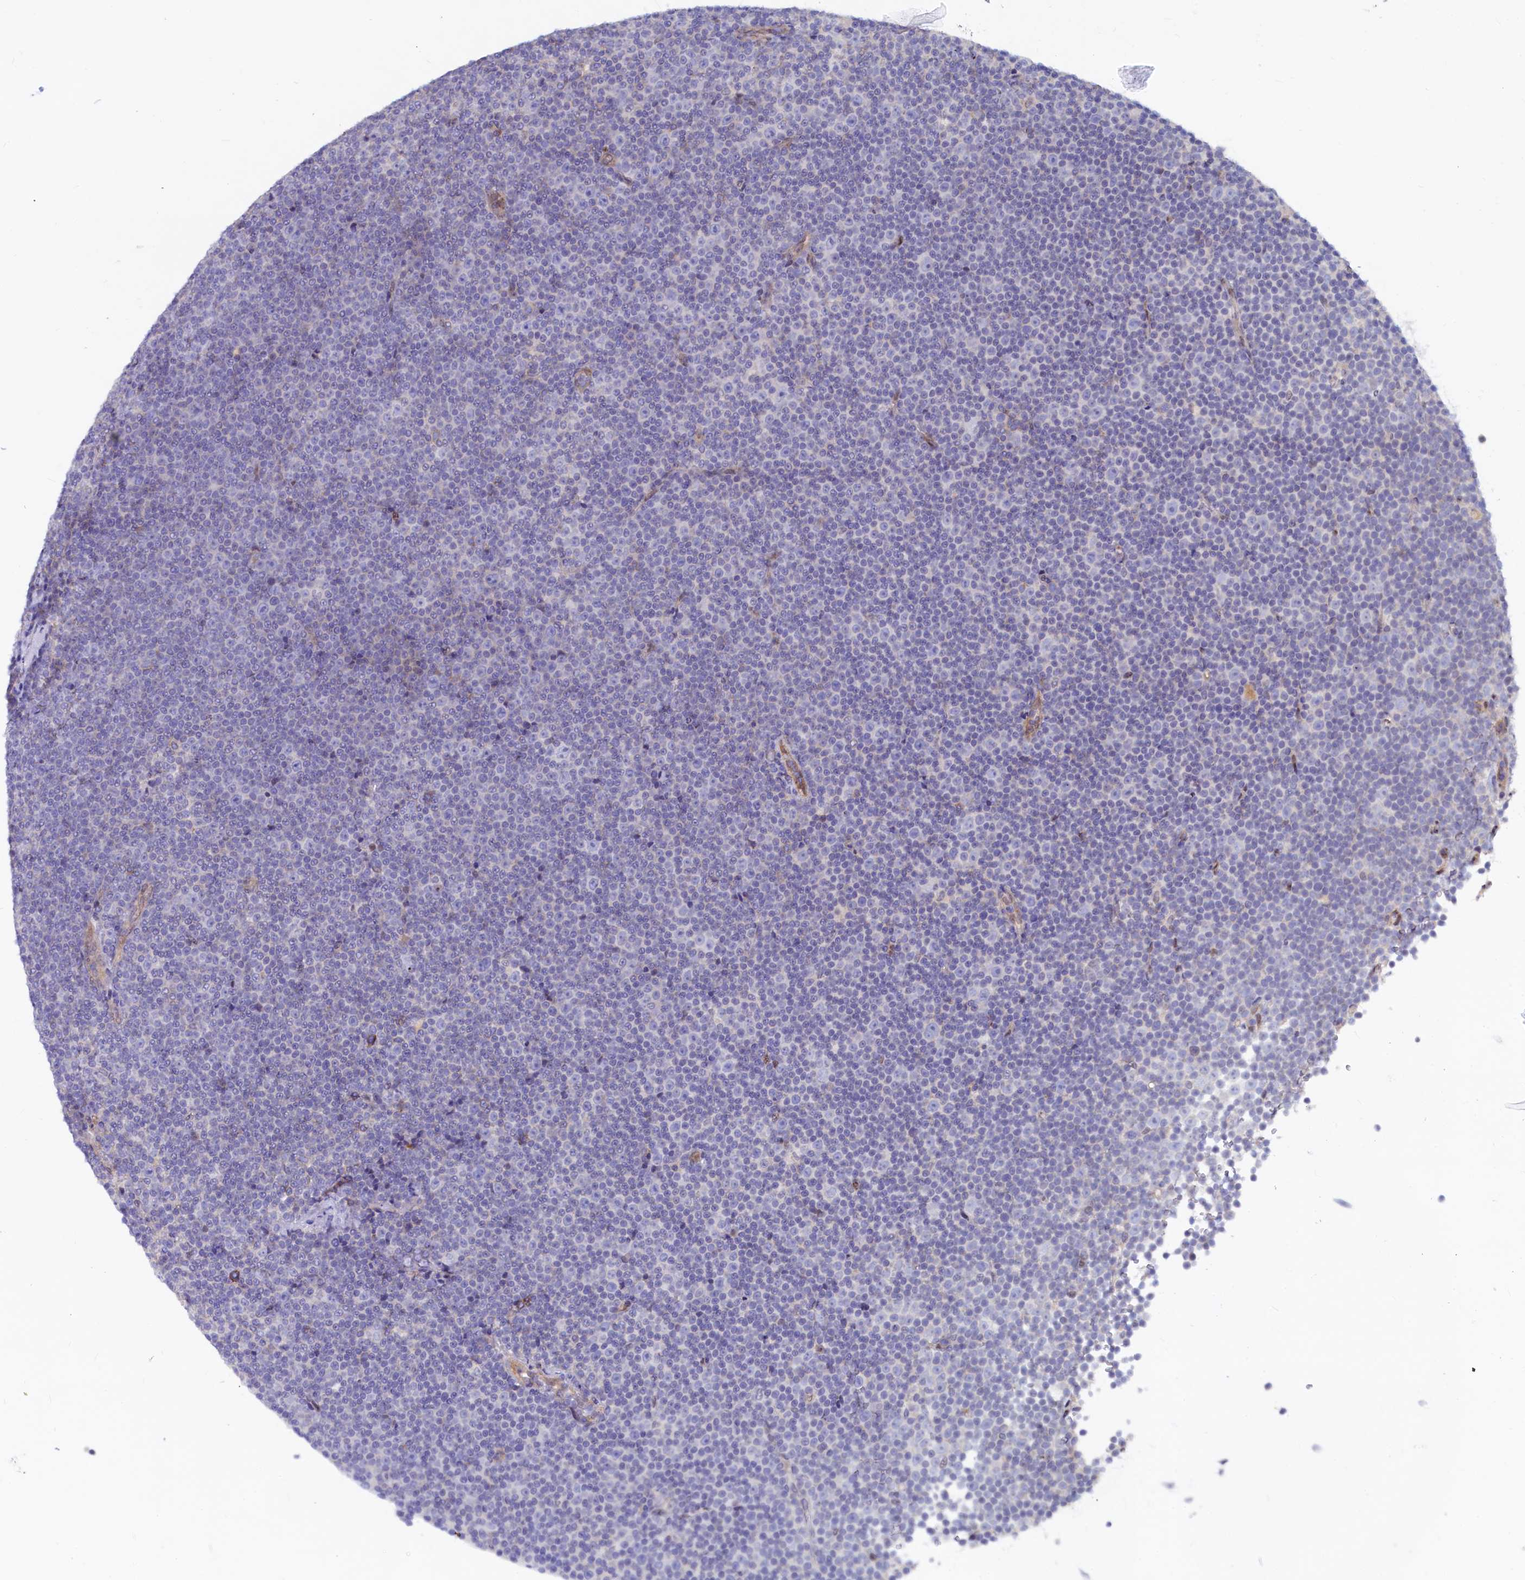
{"staining": {"intensity": "negative", "quantity": "none", "location": "none"}, "tissue": "lymphoma", "cell_type": "Tumor cells", "image_type": "cancer", "snomed": [{"axis": "morphology", "description": "Malignant lymphoma, non-Hodgkin's type, Low grade"}, {"axis": "topography", "description": "Lymph node"}], "caption": "Immunohistochemical staining of human malignant lymphoma, non-Hodgkin's type (low-grade) shows no significant positivity in tumor cells.", "gene": "ASTE1", "patient": {"sex": "female", "age": 67}}